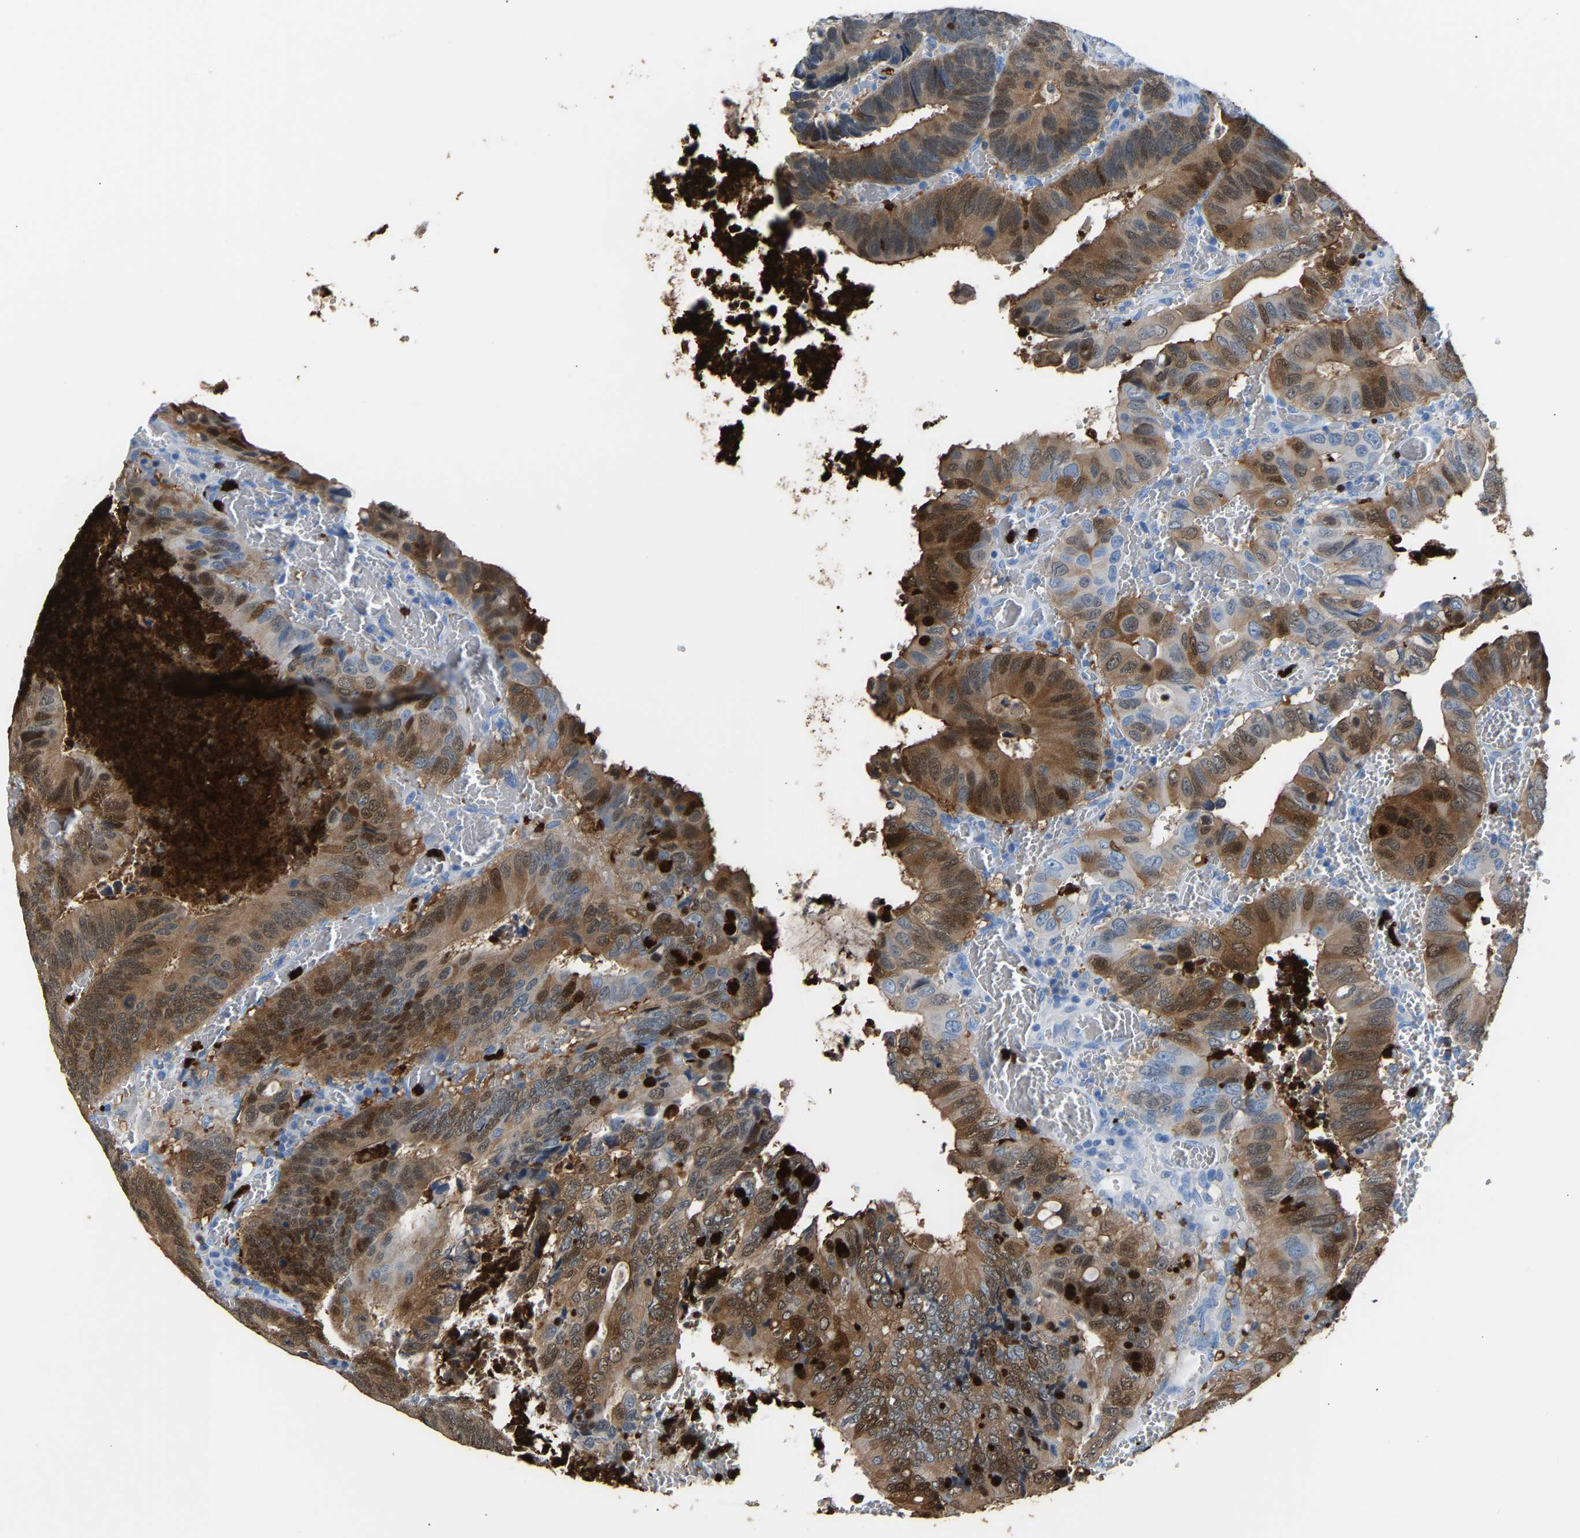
{"staining": {"intensity": "moderate", "quantity": ">75%", "location": "cytoplasmic/membranous,nuclear"}, "tissue": "colorectal cancer", "cell_type": "Tumor cells", "image_type": "cancer", "snomed": [{"axis": "morphology", "description": "Inflammation, NOS"}, {"axis": "morphology", "description": "Adenocarcinoma, NOS"}, {"axis": "topography", "description": "Colon"}], "caption": "Adenocarcinoma (colorectal) stained with a brown dye displays moderate cytoplasmic/membranous and nuclear positive expression in approximately >75% of tumor cells.", "gene": "S100P", "patient": {"sex": "male", "age": 72}}